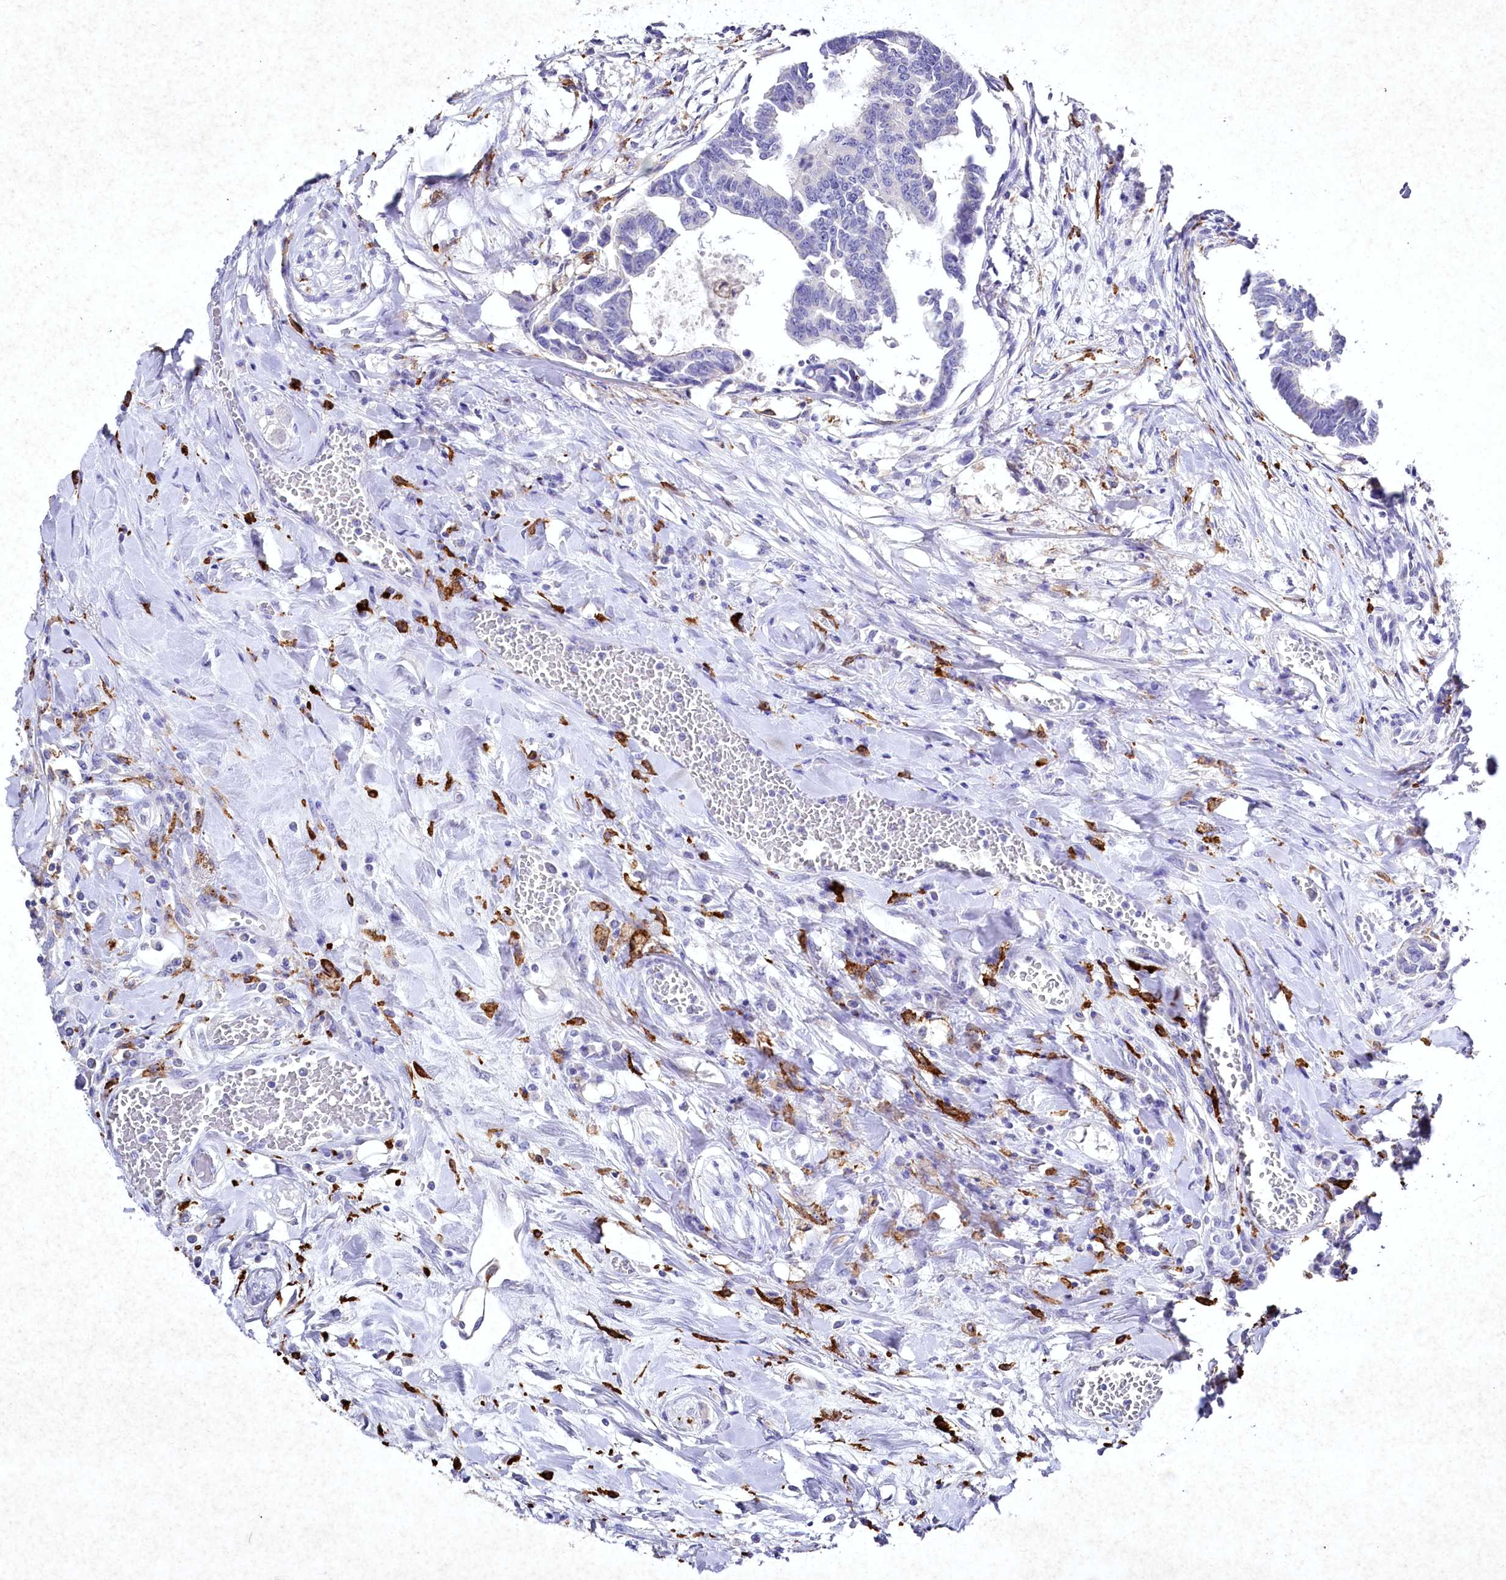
{"staining": {"intensity": "negative", "quantity": "none", "location": "none"}, "tissue": "colorectal cancer", "cell_type": "Tumor cells", "image_type": "cancer", "snomed": [{"axis": "morphology", "description": "Adenocarcinoma, NOS"}, {"axis": "topography", "description": "Rectum"}], "caption": "Immunohistochemical staining of adenocarcinoma (colorectal) demonstrates no significant expression in tumor cells. Nuclei are stained in blue.", "gene": "CLEC4M", "patient": {"sex": "female", "age": 65}}